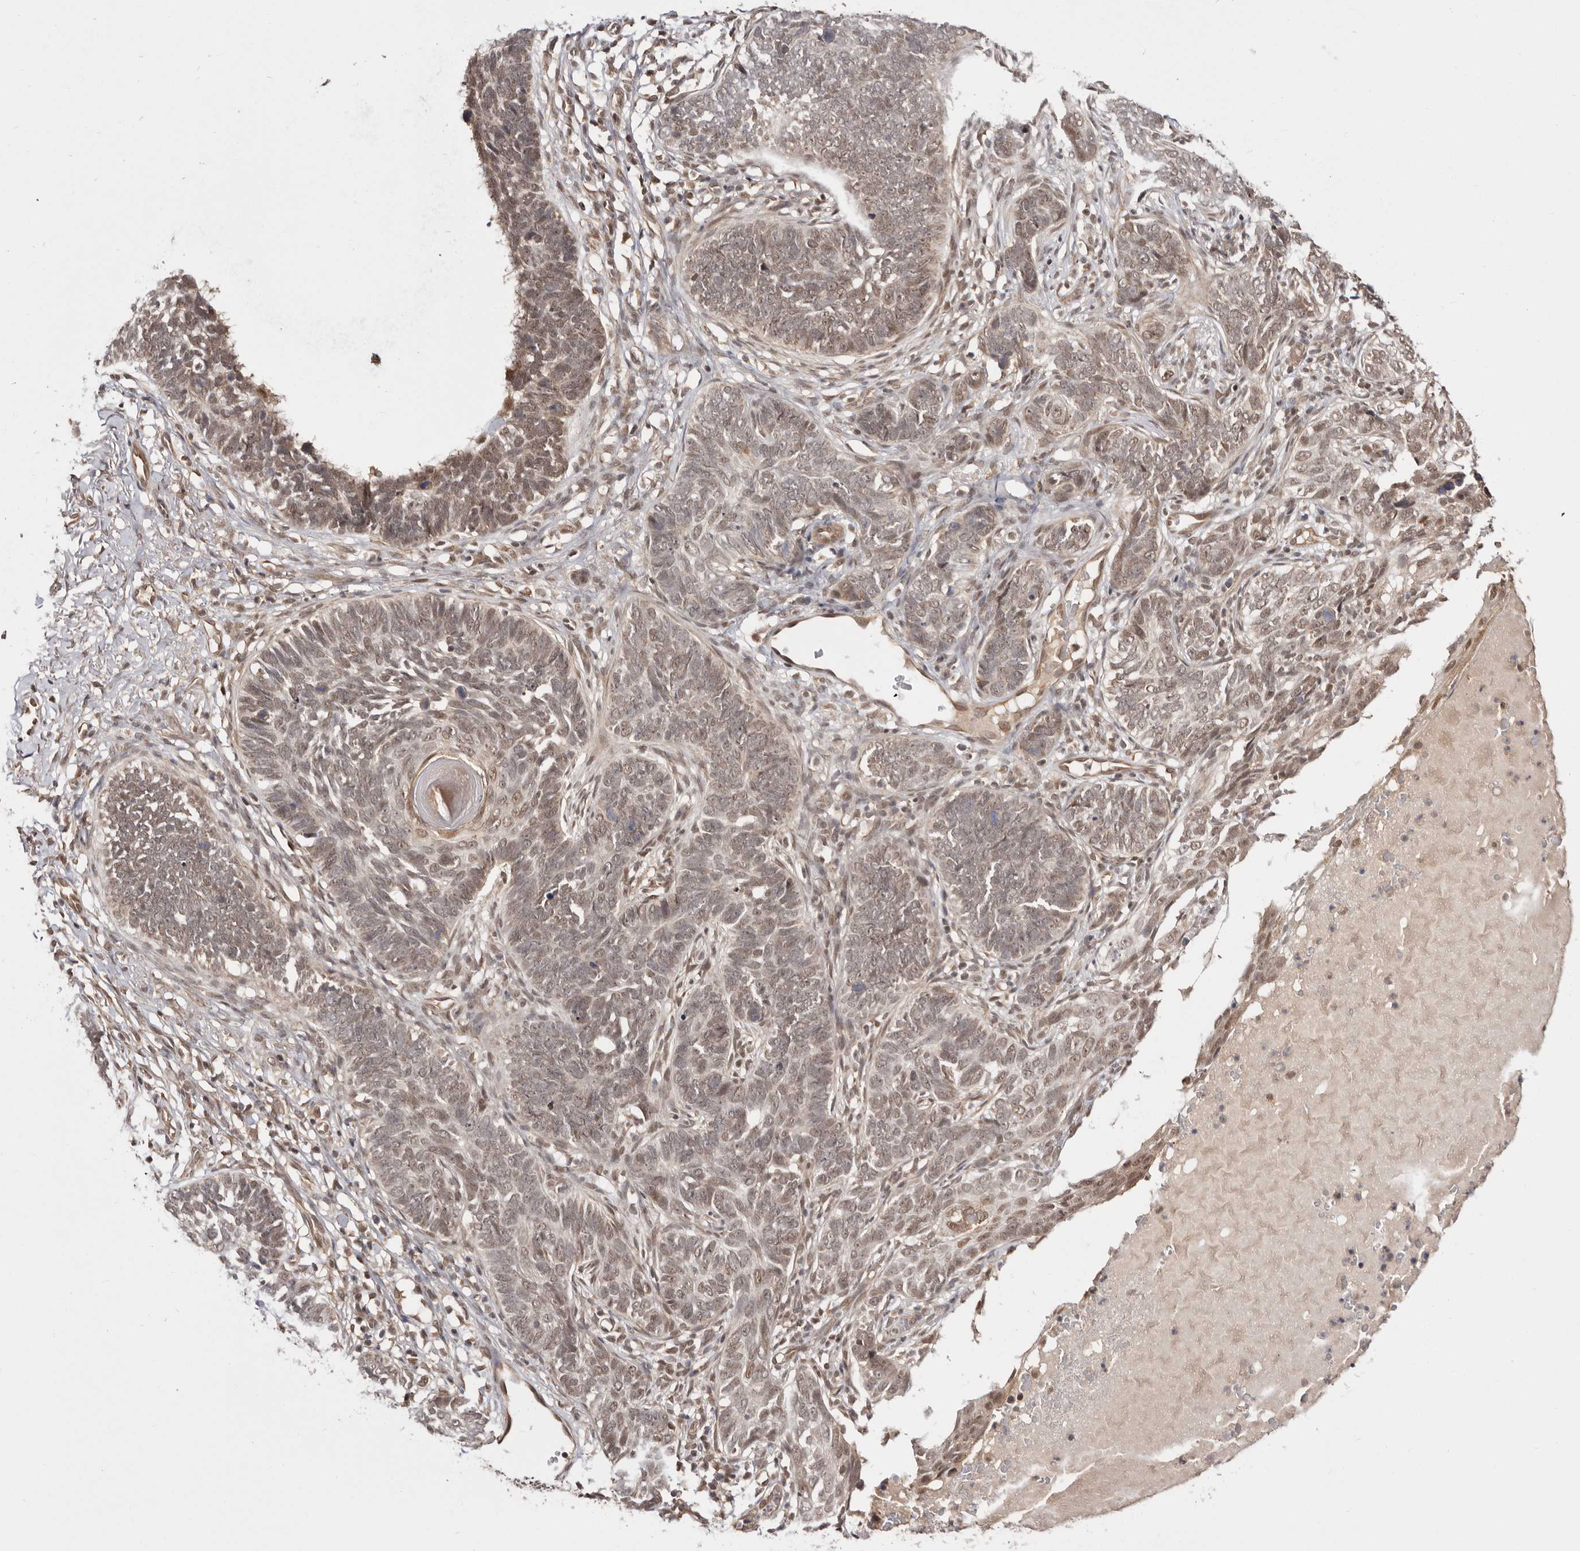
{"staining": {"intensity": "weak", "quantity": "25%-75%", "location": "nuclear"}, "tissue": "skin cancer", "cell_type": "Tumor cells", "image_type": "cancer", "snomed": [{"axis": "morphology", "description": "Normal tissue, NOS"}, {"axis": "morphology", "description": "Basal cell carcinoma"}, {"axis": "topography", "description": "Skin"}], "caption": "This photomicrograph shows basal cell carcinoma (skin) stained with immunohistochemistry (IHC) to label a protein in brown. The nuclear of tumor cells show weak positivity for the protein. Nuclei are counter-stained blue.", "gene": "MED8", "patient": {"sex": "male", "age": 77}}